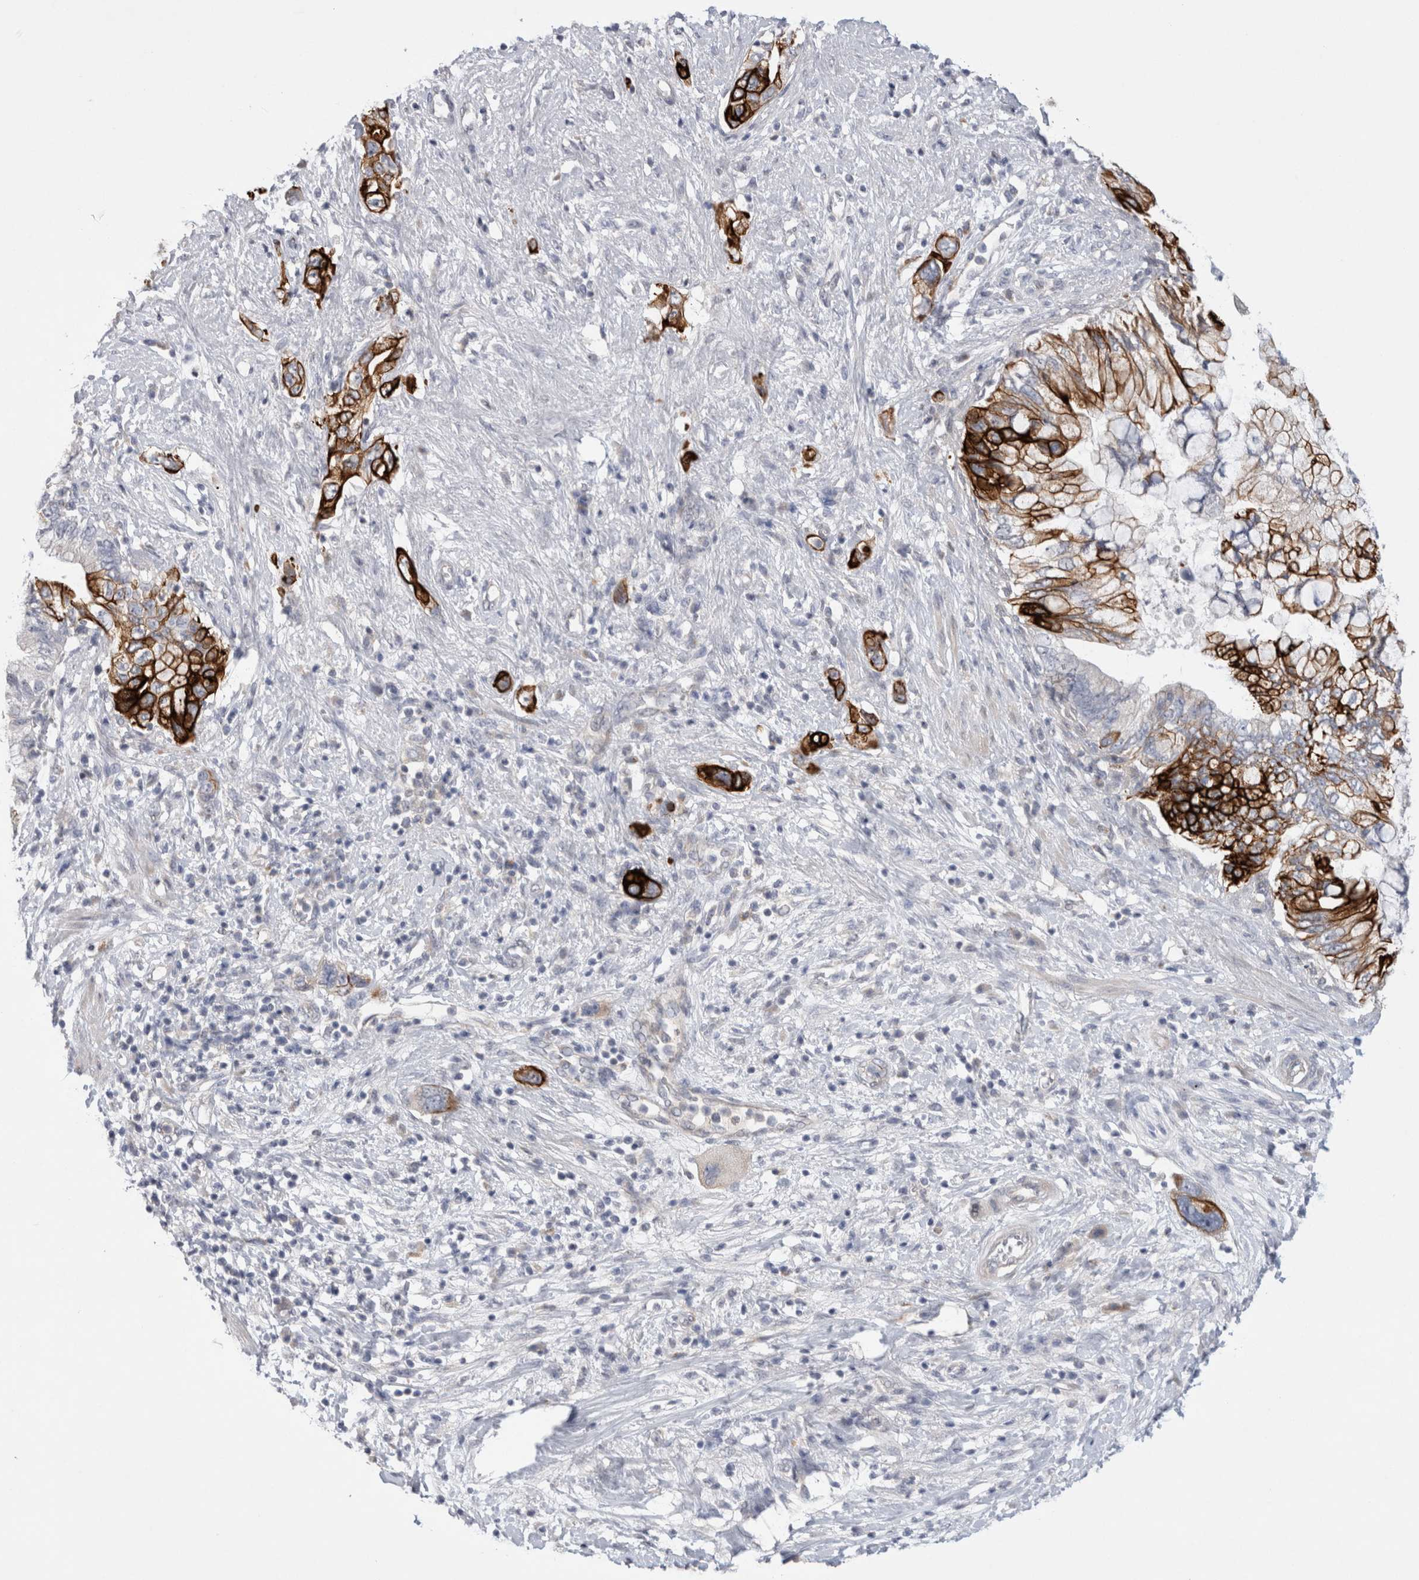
{"staining": {"intensity": "strong", "quantity": "25%-75%", "location": "cytoplasmic/membranous"}, "tissue": "pancreatic cancer", "cell_type": "Tumor cells", "image_type": "cancer", "snomed": [{"axis": "morphology", "description": "Adenocarcinoma, NOS"}, {"axis": "topography", "description": "Pancreas"}], "caption": "DAB (3,3'-diaminobenzidine) immunohistochemical staining of human pancreatic cancer reveals strong cytoplasmic/membranous protein staining in about 25%-75% of tumor cells.", "gene": "GAA", "patient": {"sex": "female", "age": 73}}